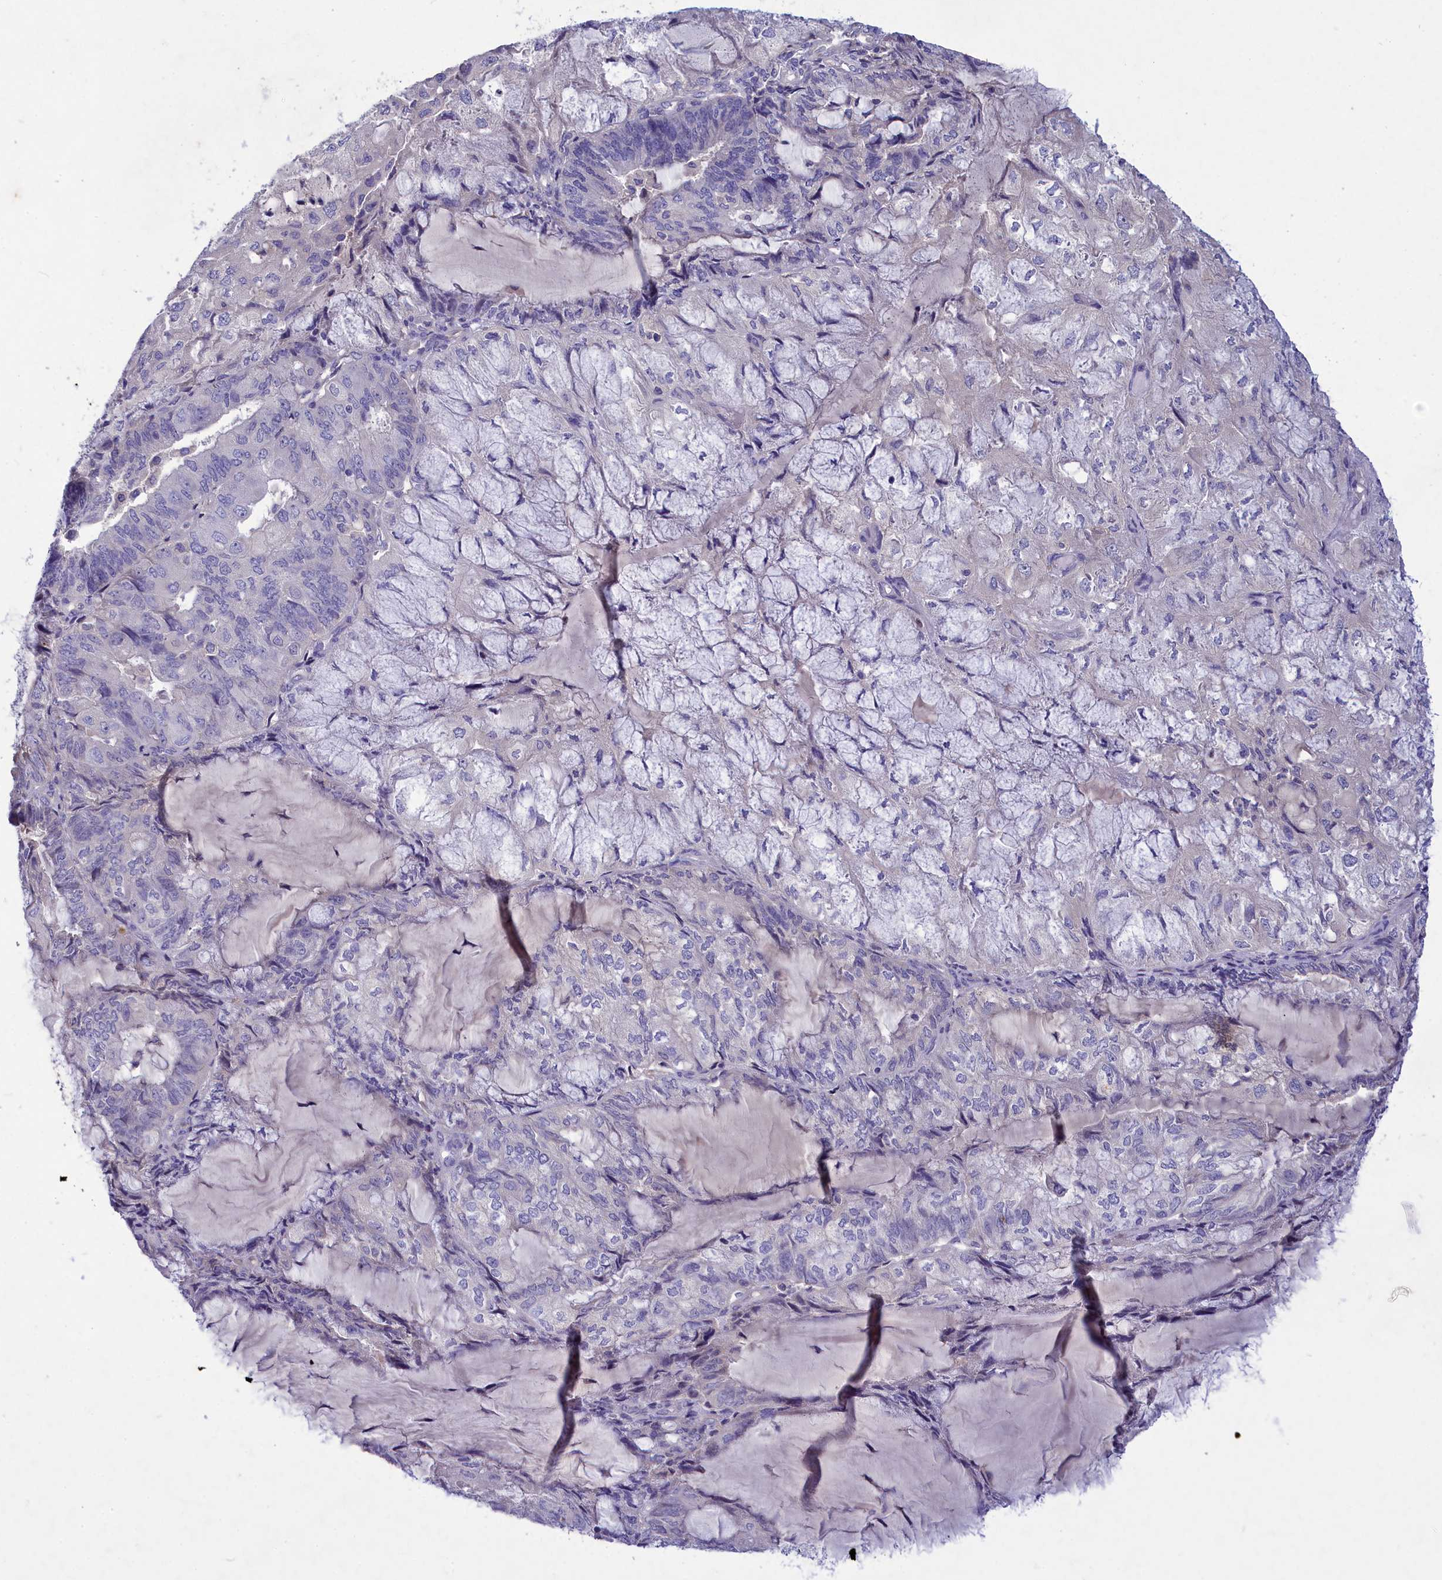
{"staining": {"intensity": "negative", "quantity": "none", "location": "none"}, "tissue": "endometrial cancer", "cell_type": "Tumor cells", "image_type": "cancer", "snomed": [{"axis": "morphology", "description": "Adenocarcinoma, NOS"}, {"axis": "topography", "description": "Endometrium"}], "caption": "IHC micrograph of neoplastic tissue: human endometrial cancer stained with DAB (3,3'-diaminobenzidine) demonstrates no significant protein staining in tumor cells.", "gene": "DEFB119", "patient": {"sex": "female", "age": 81}}